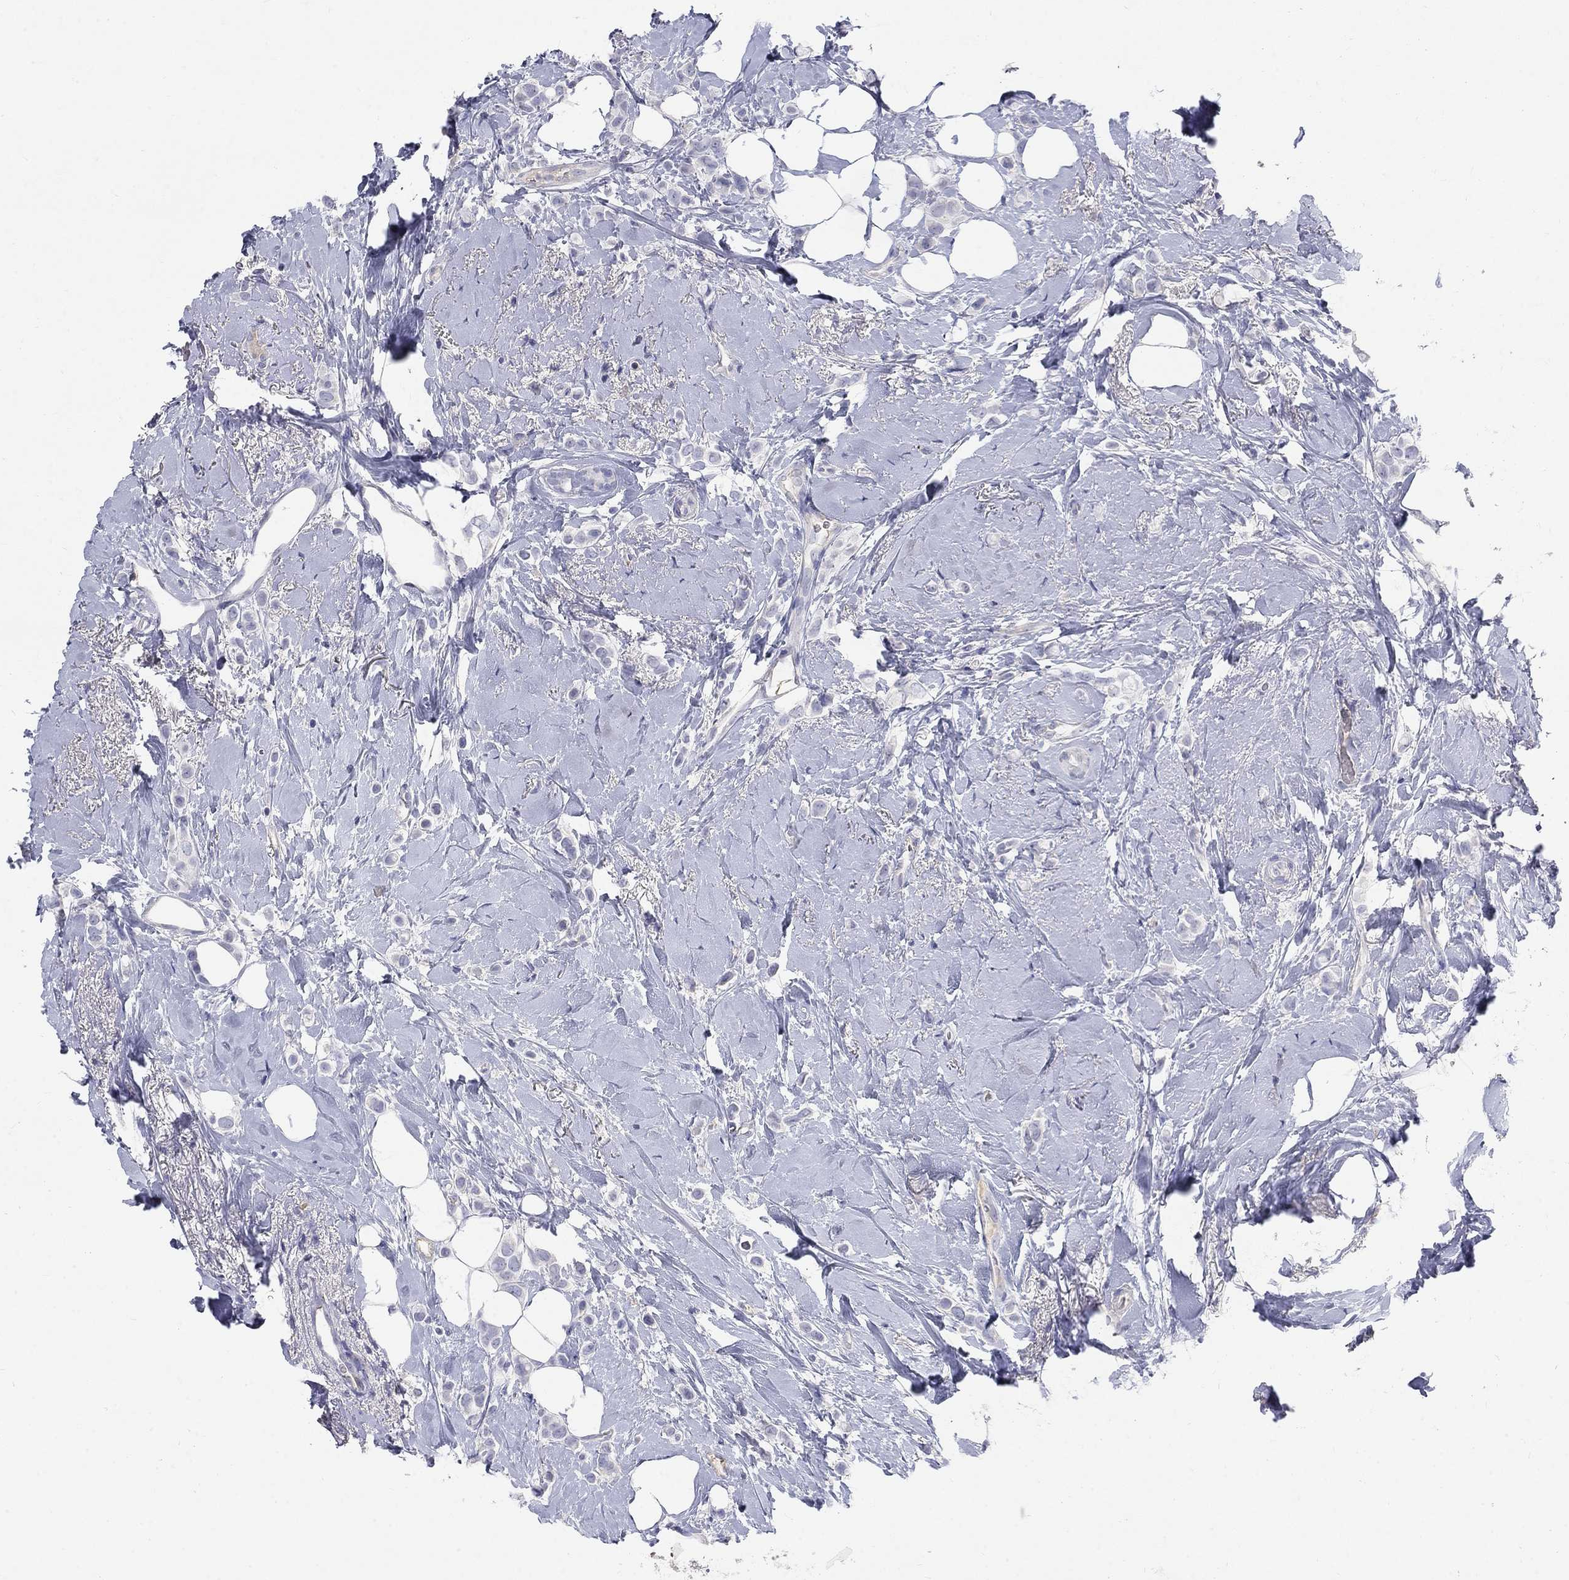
{"staining": {"intensity": "negative", "quantity": "none", "location": "none"}, "tissue": "breast cancer", "cell_type": "Tumor cells", "image_type": "cancer", "snomed": [{"axis": "morphology", "description": "Lobular carcinoma"}, {"axis": "topography", "description": "Breast"}], "caption": "IHC micrograph of neoplastic tissue: human lobular carcinoma (breast) stained with DAB reveals no significant protein expression in tumor cells.", "gene": "PTH1R", "patient": {"sex": "female", "age": 66}}